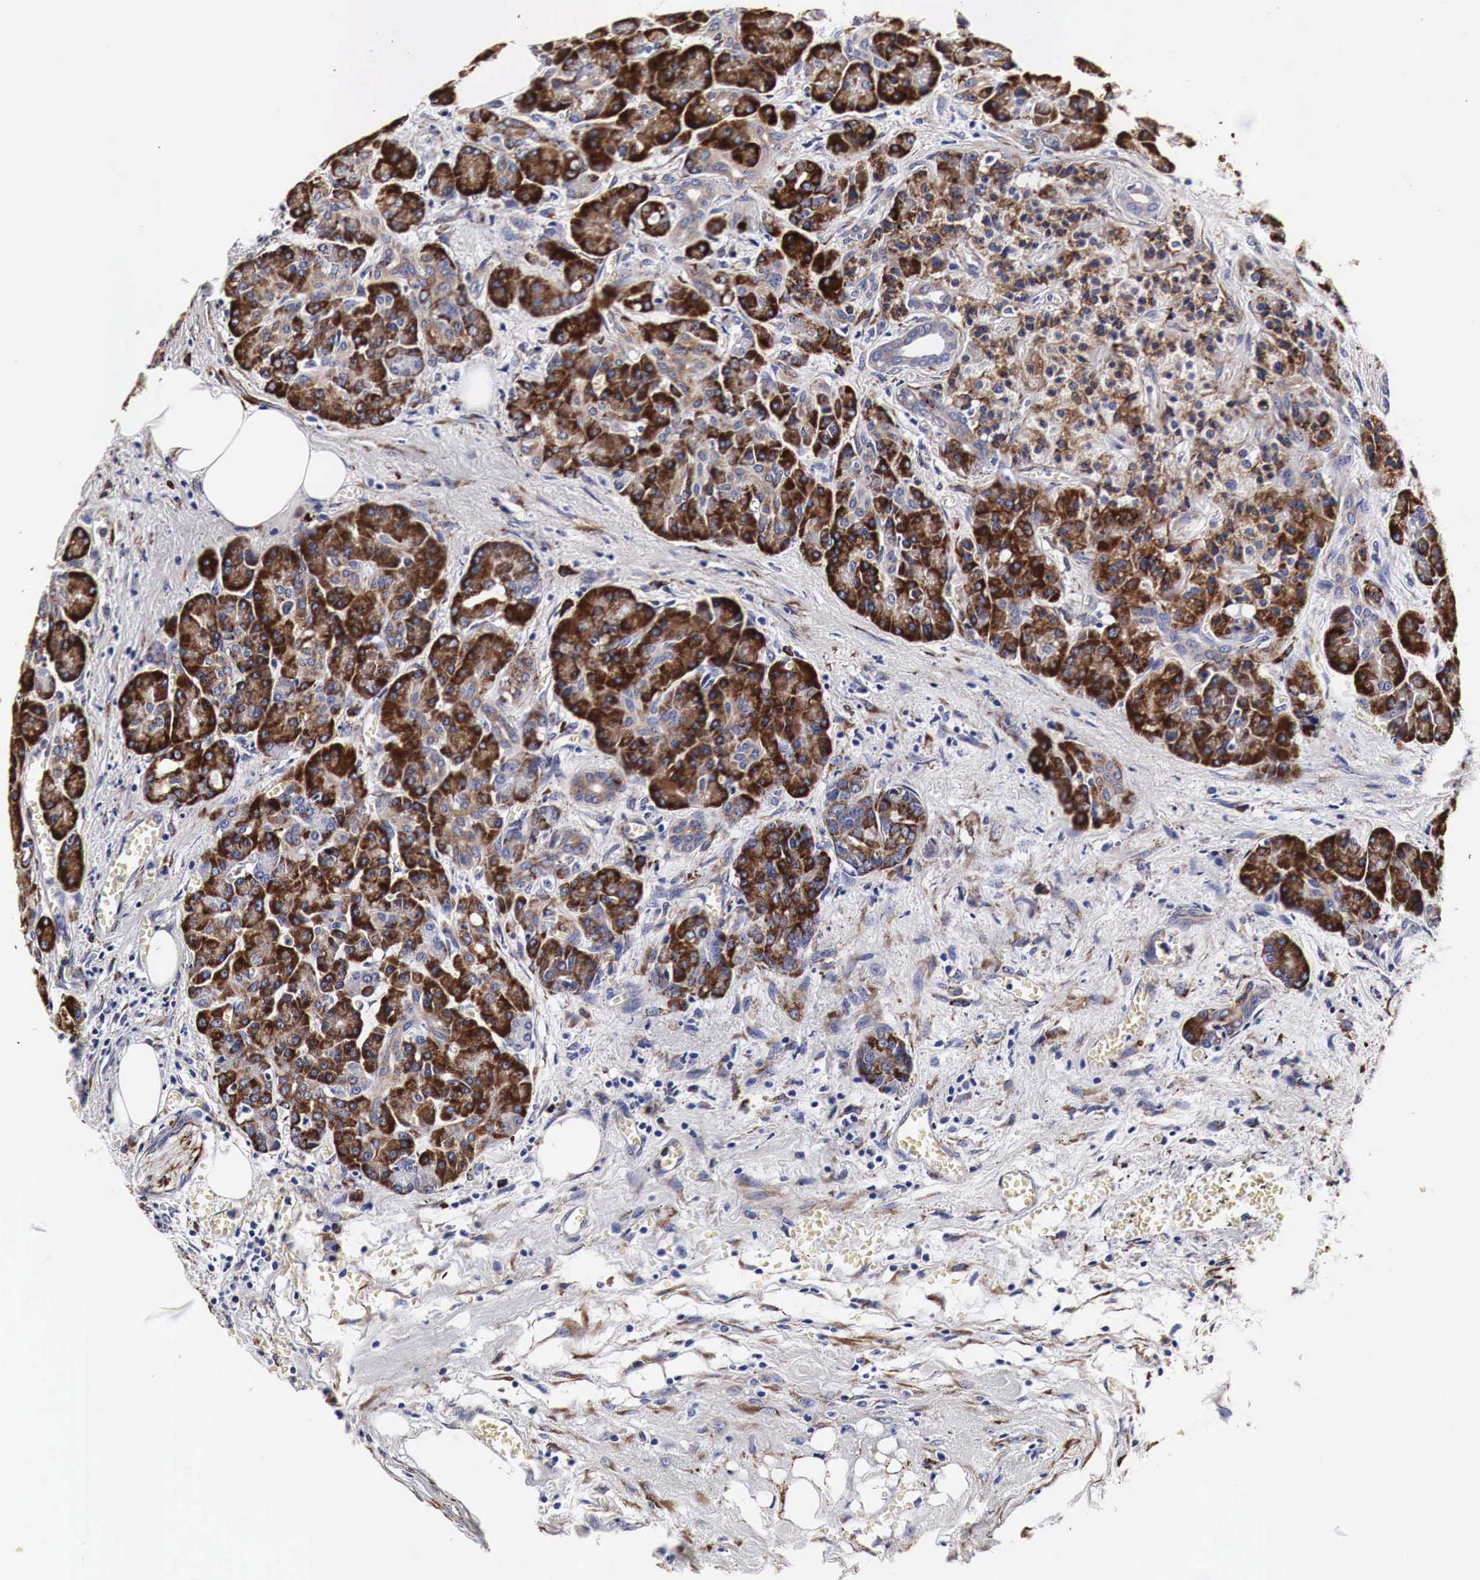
{"staining": {"intensity": "strong", "quantity": ">75%", "location": "cytoplasmic/membranous"}, "tissue": "pancreas", "cell_type": "Exocrine glandular cells", "image_type": "normal", "snomed": [{"axis": "morphology", "description": "Normal tissue, NOS"}, {"axis": "topography", "description": "Pancreas"}], "caption": "Human pancreas stained for a protein (brown) displays strong cytoplasmic/membranous positive expression in approximately >75% of exocrine glandular cells.", "gene": "CKAP4", "patient": {"sex": "male", "age": 73}}